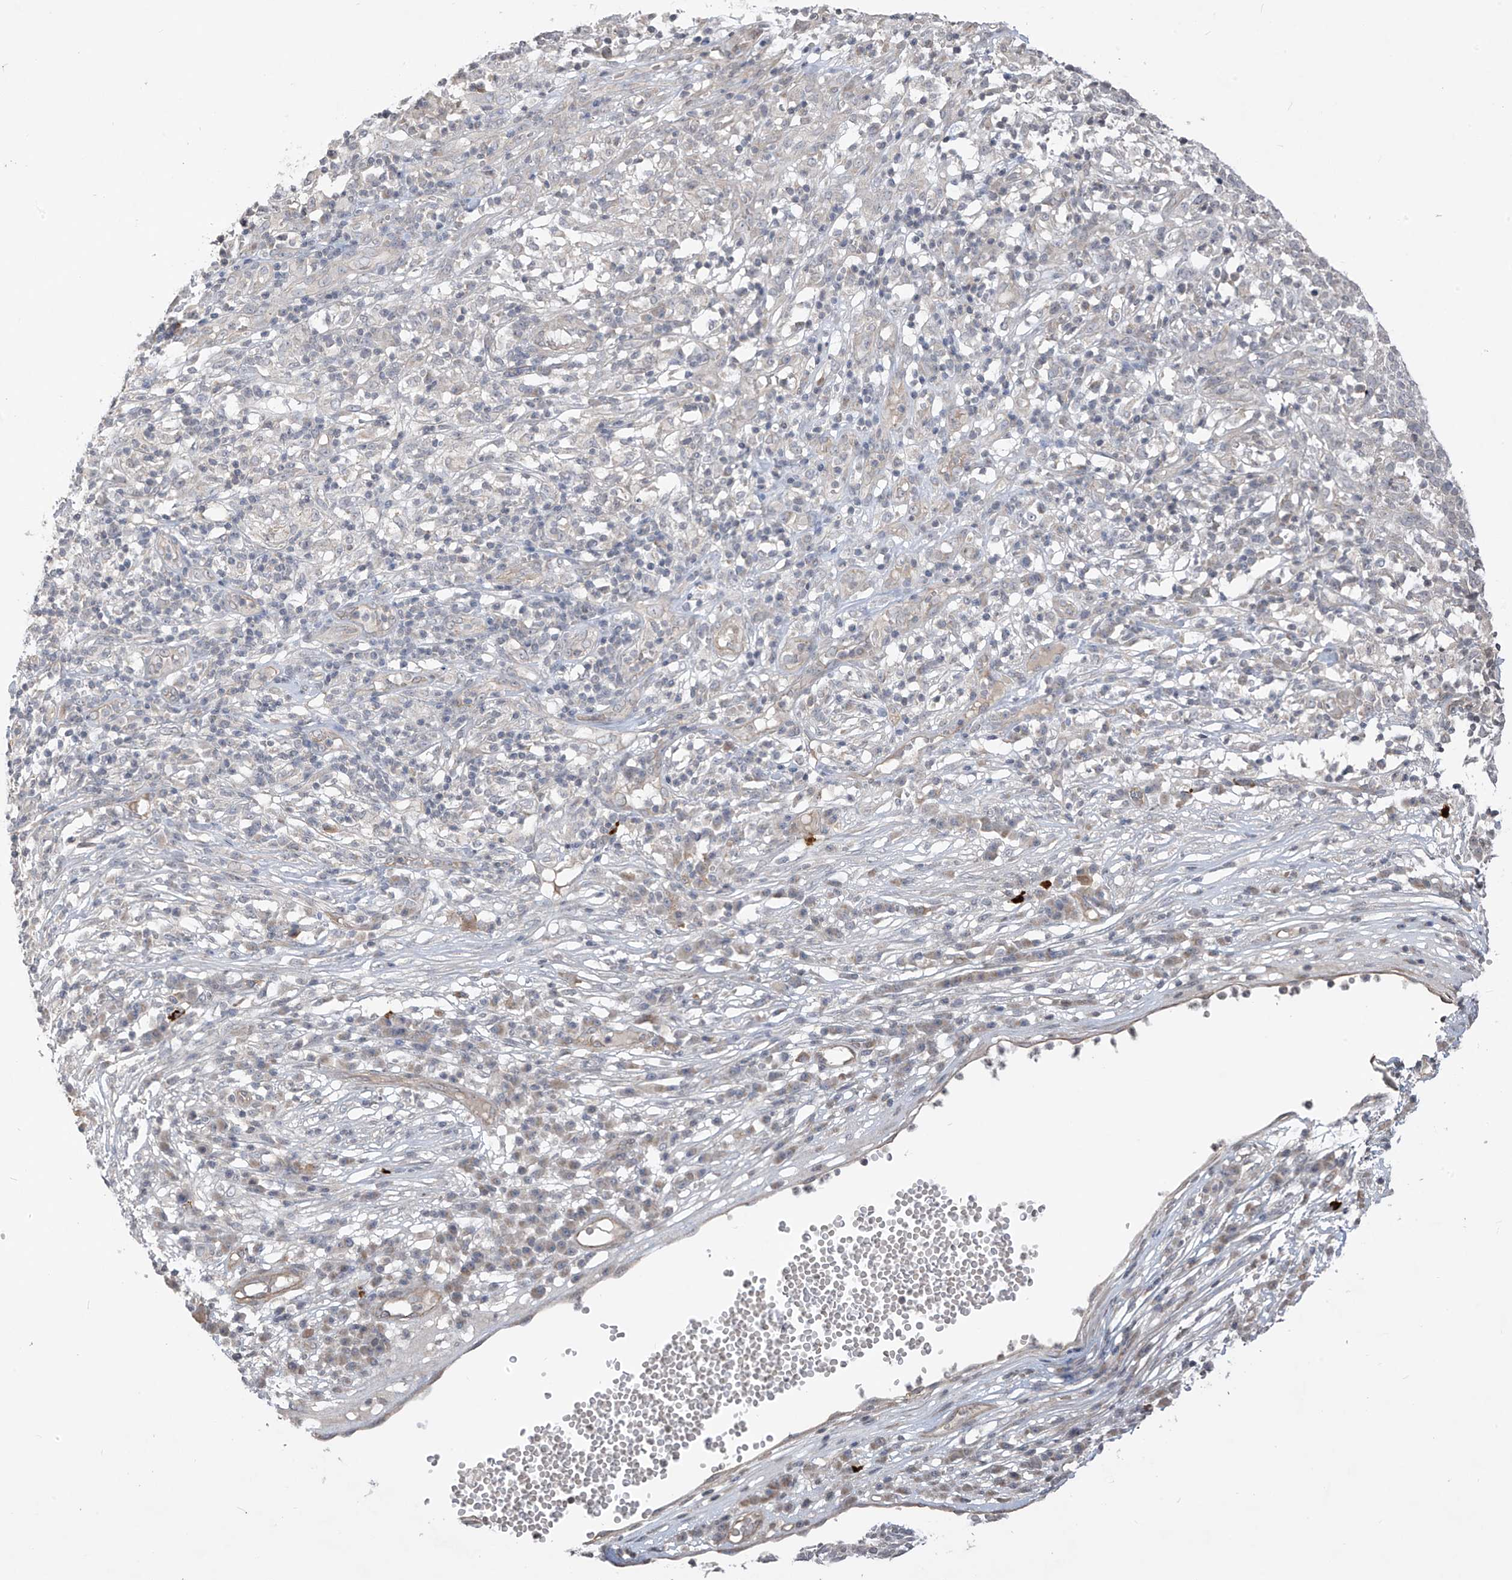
{"staining": {"intensity": "negative", "quantity": "none", "location": "none"}, "tissue": "skin cancer", "cell_type": "Tumor cells", "image_type": "cancer", "snomed": [{"axis": "morphology", "description": "Squamous cell carcinoma, NOS"}, {"axis": "topography", "description": "Skin"}], "caption": "Skin squamous cell carcinoma was stained to show a protein in brown. There is no significant positivity in tumor cells.", "gene": "DGKQ", "patient": {"sex": "female", "age": 90}}